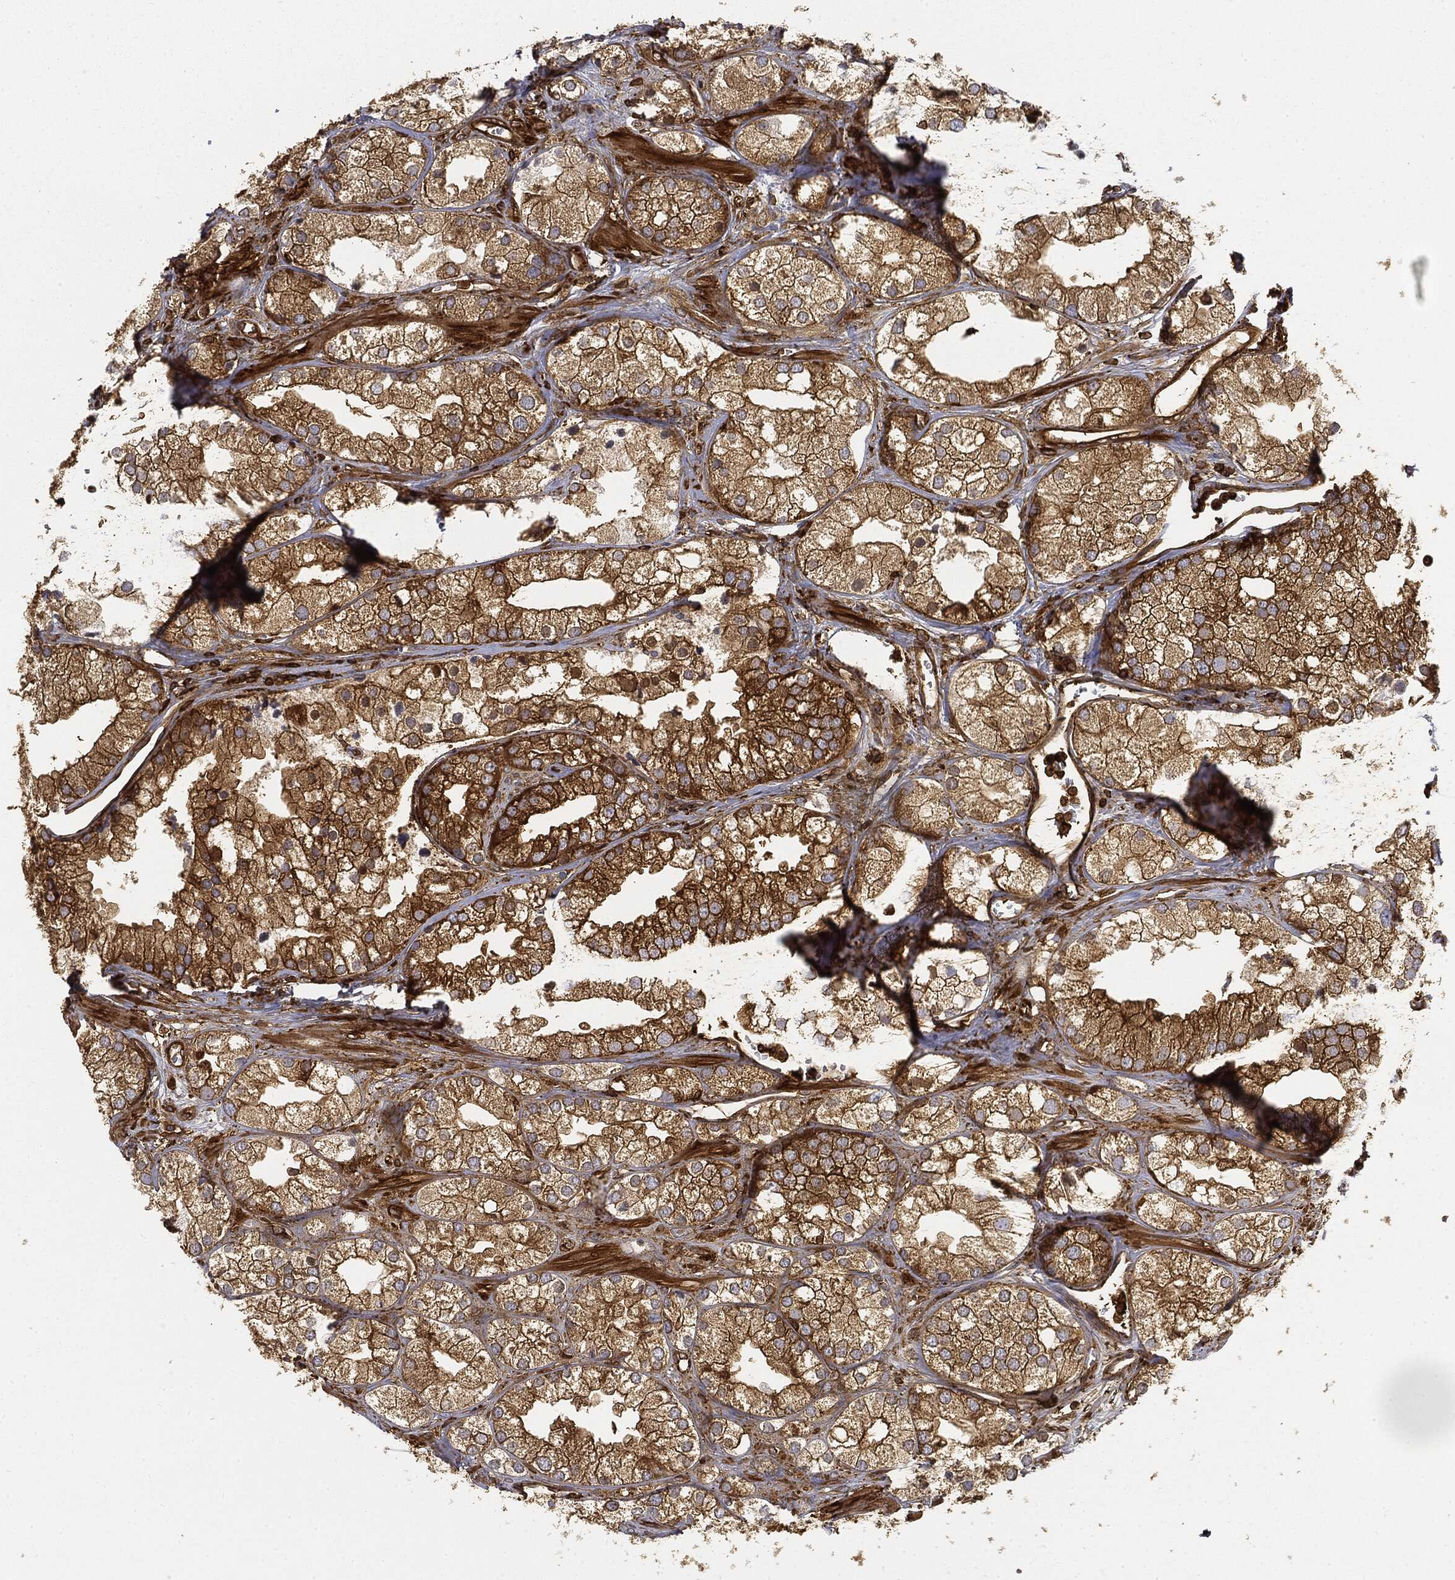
{"staining": {"intensity": "strong", "quantity": "25%-75%", "location": "cytoplasmic/membranous"}, "tissue": "prostate cancer", "cell_type": "Tumor cells", "image_type": "cancer", "snomed": [{"axis": "morphology", "description": "Adenocarcinoma, NOS"}, {"axis": "topography", "description": "Prostate and seminal vesicle, NOS"}, {"axis": "topography", "description": "Prostate"}], "caption": "A brown stain shows strong cytoplasmic/membranous staining of a protein in human prostate cancer (adenocarcinoma) tumor cells.", "gene": "WDR1", "patient": {"sex": "male", "age": 79}}